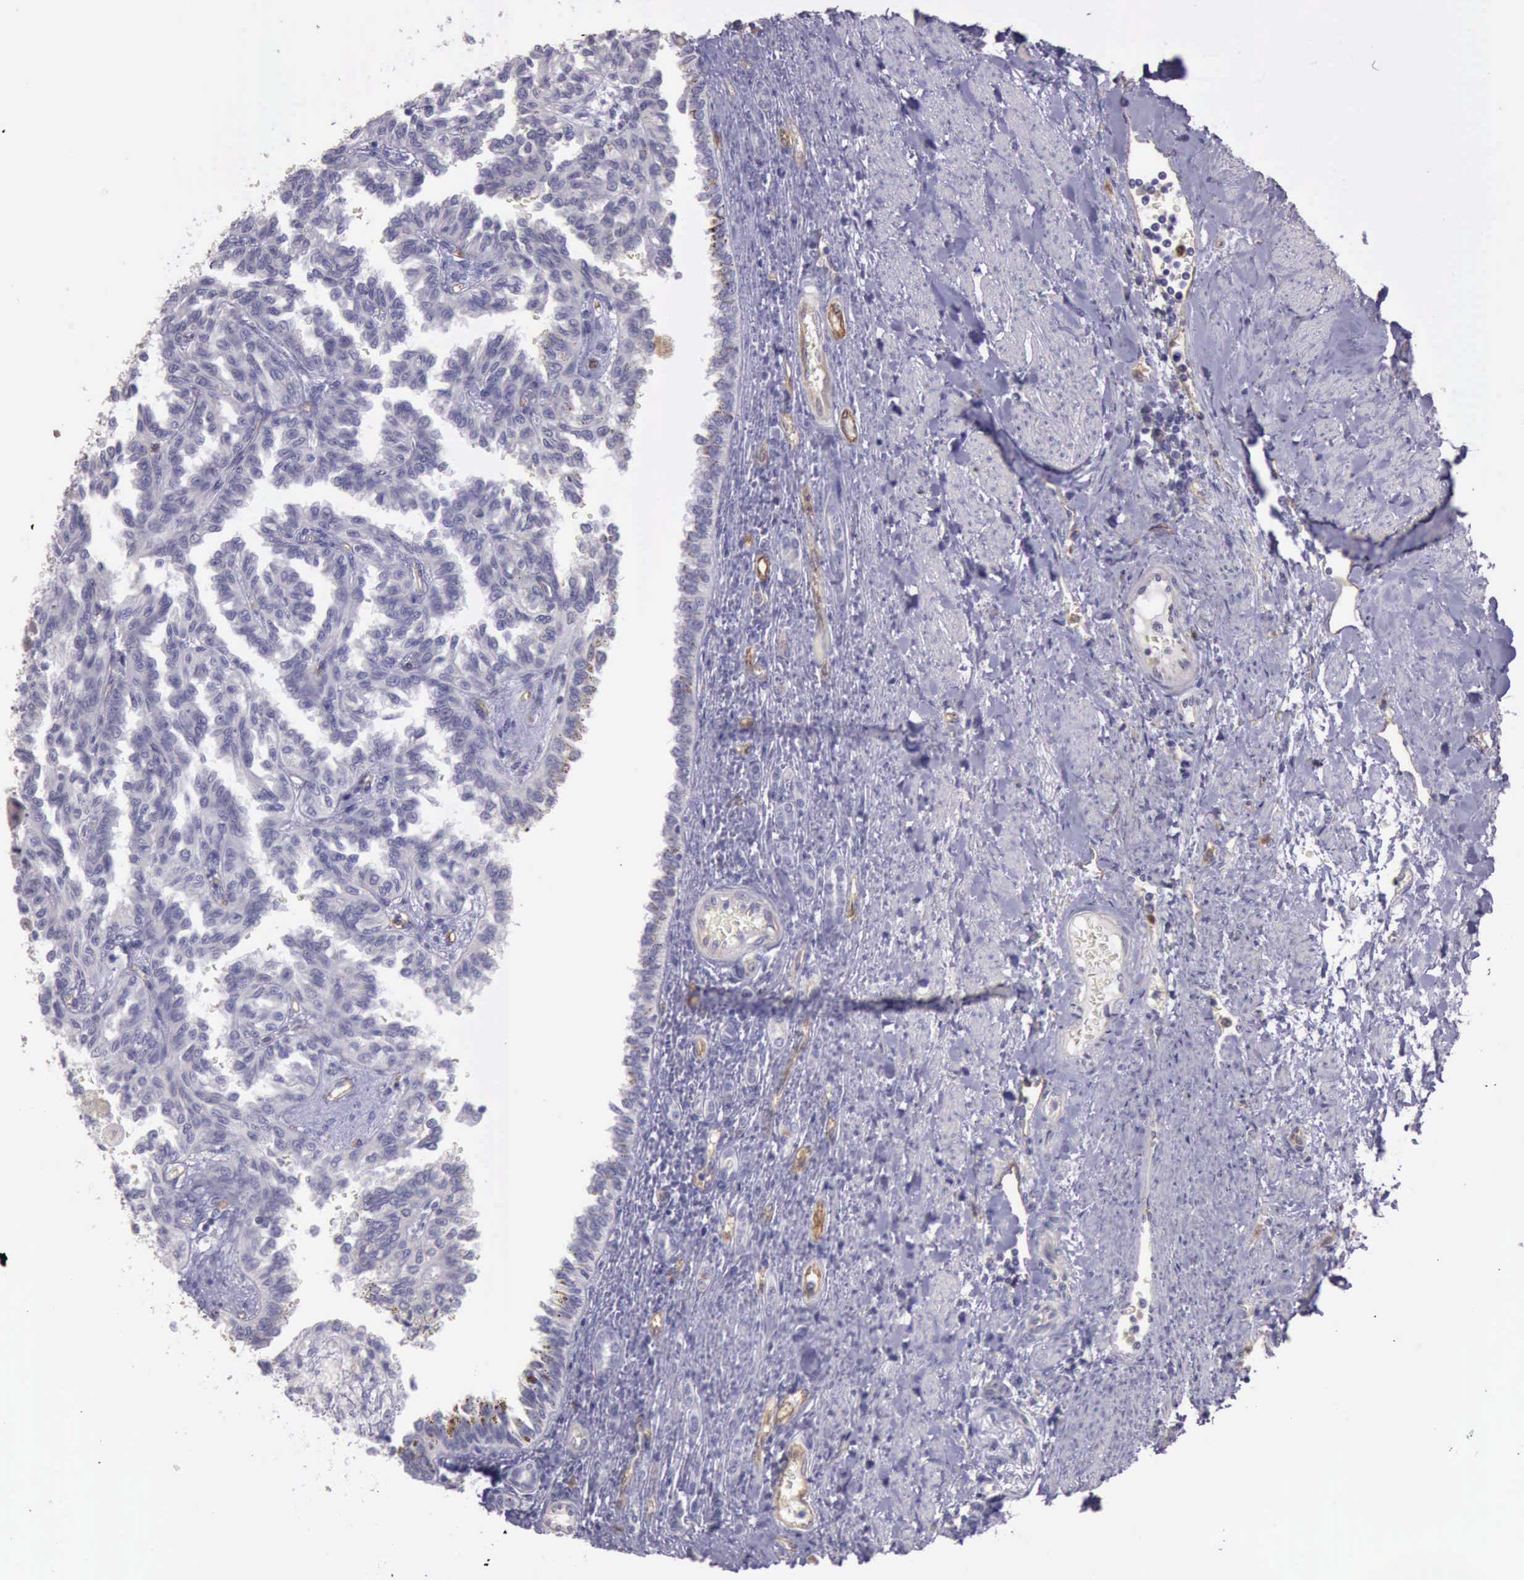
{"staining": {"intensity": "negative", "quantity": "none", "location": "none"}, "tissue": "renal cancer", "cell_type": "Tumor cells", "image_type": "cancer", "snomed": [{"axis": "morphology", "description": "Inflammation, NOS"}, {"axis": "morphology", "description": "Adenocarcinoma, NOS"}, {"axis": "topography", "description": "Kidney"}], "caption": "An immunohistochemistry micrograph of adenocarcinoma (renal) is shown. There is no staining in tumor cells of adenocarcinoma (renal).", "gene": "TCEANC", "patient": {"sex": "male", "age": 68}}